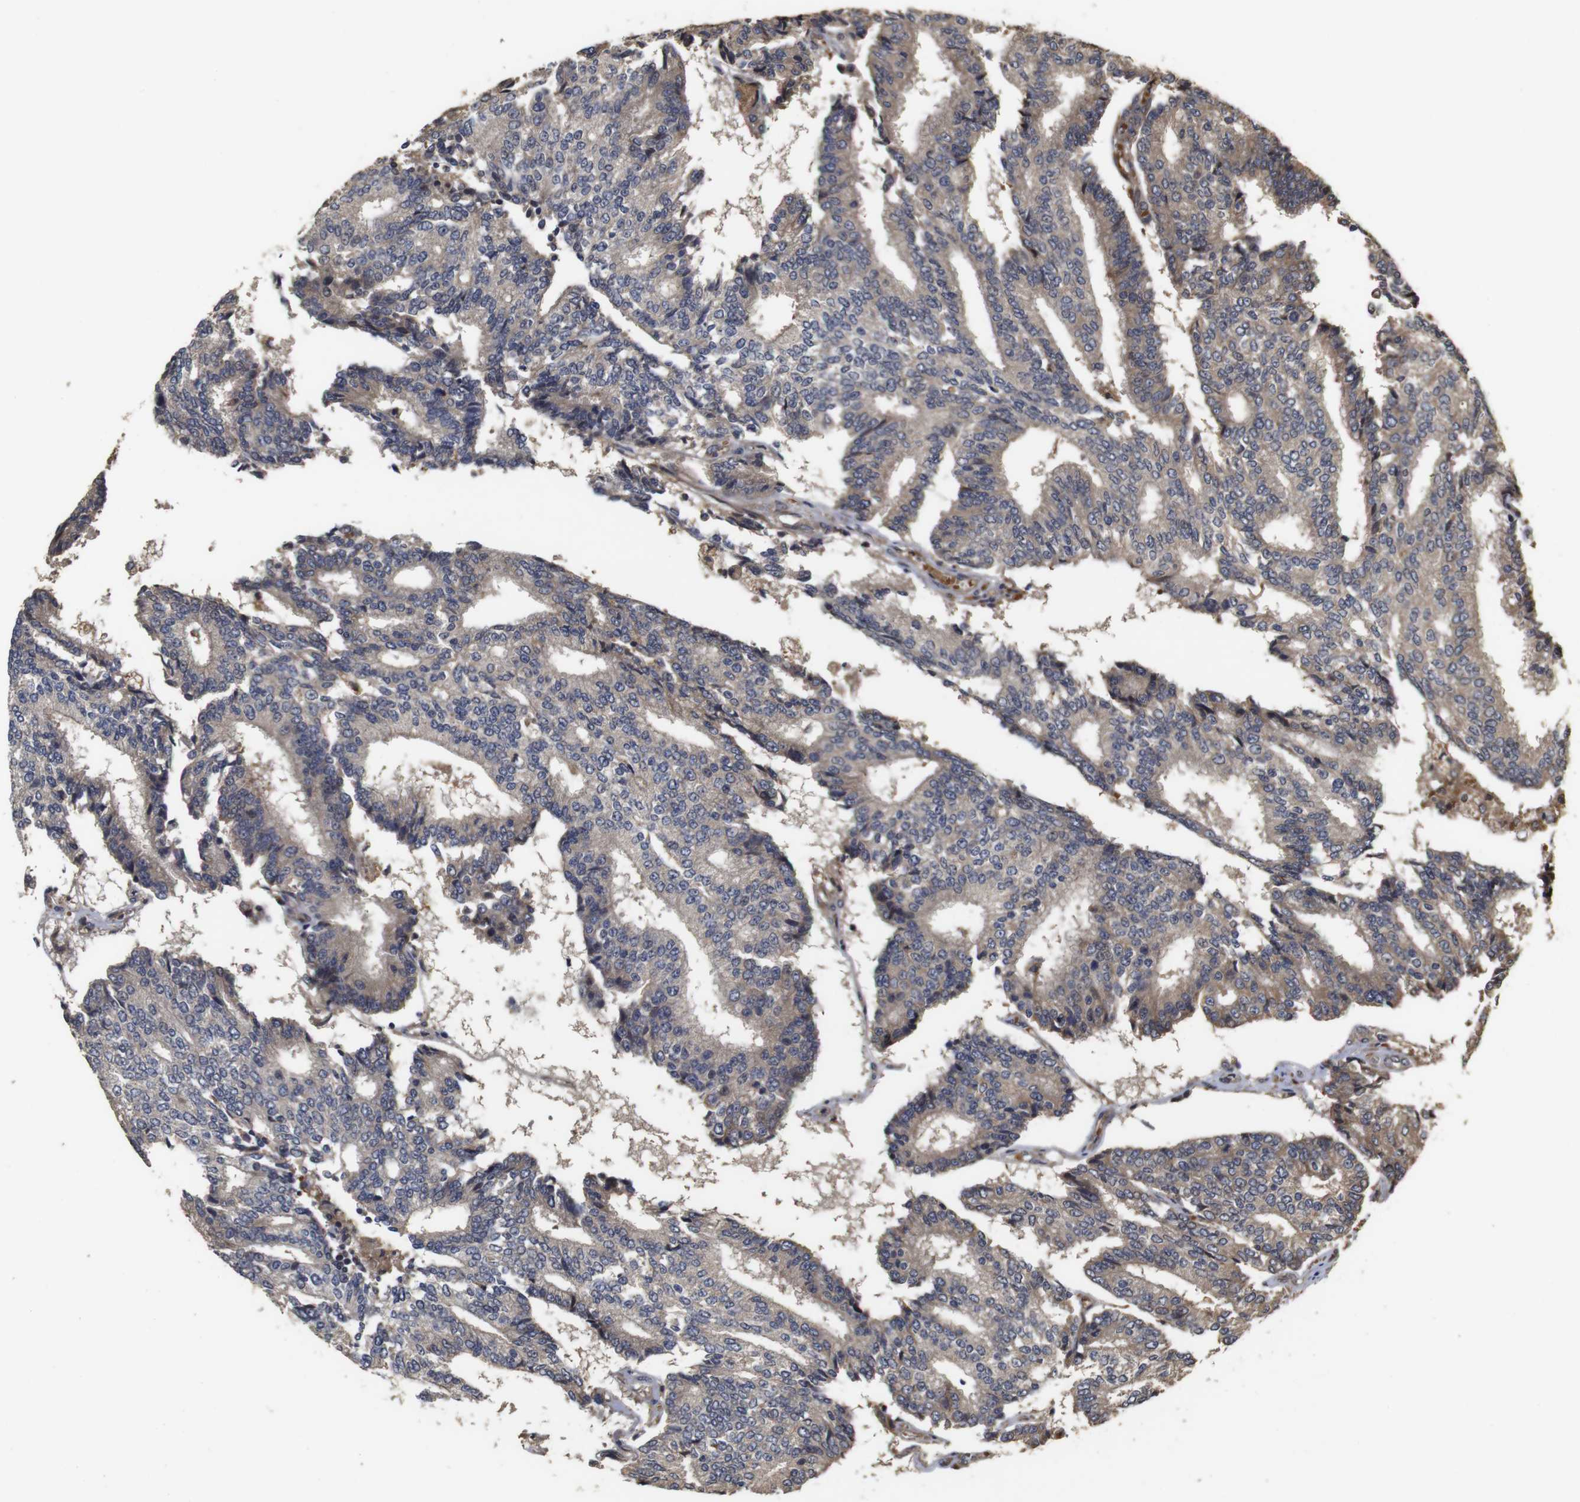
{"staining": {"intensity": "weak", "quantity": "25%-75%", "location": "cytoplasmic/membranous"}, "tissue": "prostate cancer", "cell_type": "Tumor cells", "image_type": "cancer", "snomed": [{"axis": "morphology", "description": "Adenocarcinoma, High grade"}, {"axis": "topography", "description": "Prostate"}], "caption": "DAB (3,3'-diaminobenzidine) immunohistochemical staining of prostate cancer exhibits weak cytoplasmic/membranous protein expression in about 25%-75% of tumor cells.", "gene": "PTPN14", "patient": {"sex": "male", "age": 55}}